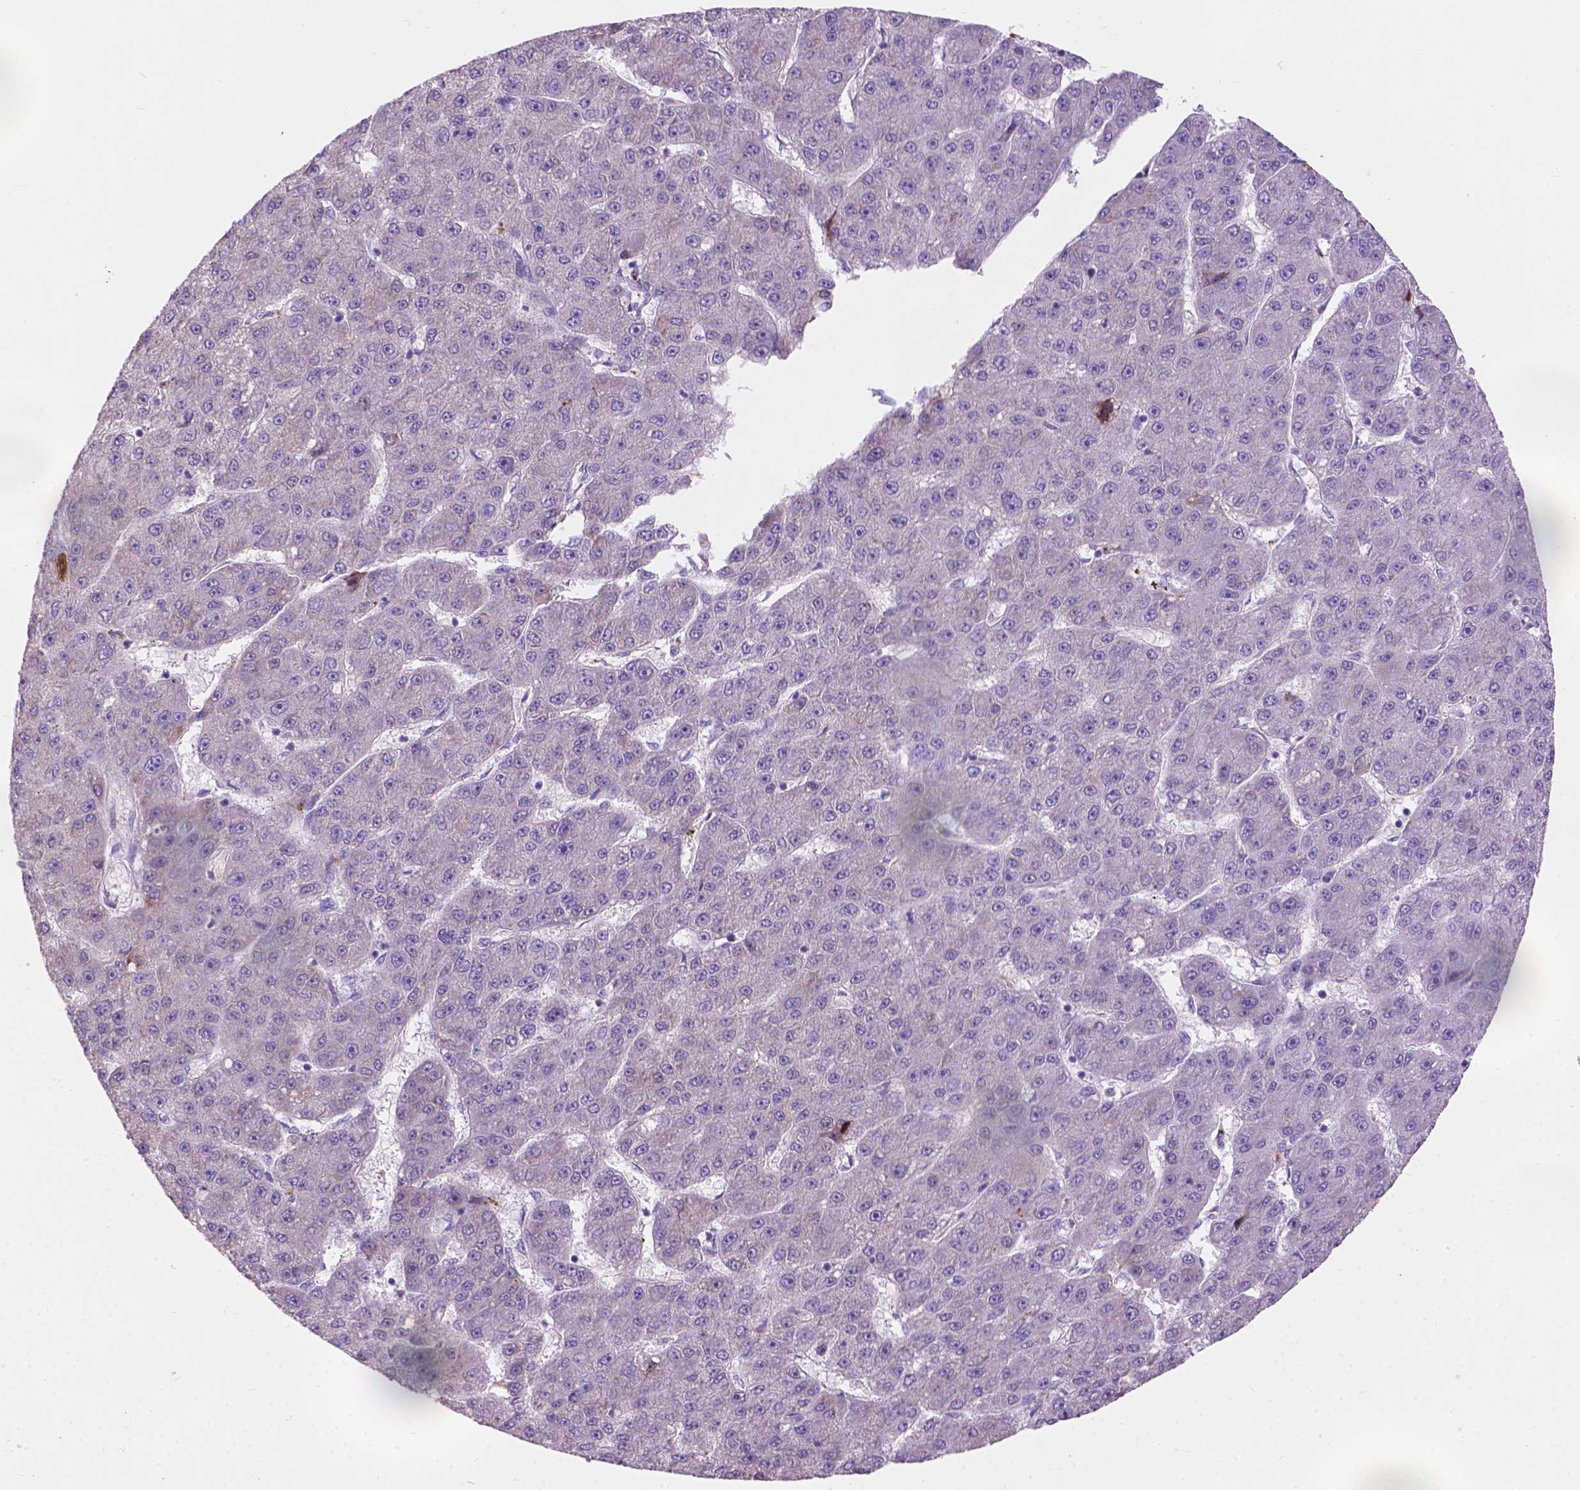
{"staining": {"intensity": "negative", "quantity": "none", "location": "none"}, "tissue": "liver cancer", "cell_type": "Tumor cells", "image_type": "cancer", "snomed": [{"axis": "morphology", "description": "Carcinoma, Hepatocellular, NOS"}, {"axis": "topography", "description": "Liver"}], "caption": "Immunohistochemistry (IHC) of hepatocellular carcinoma (liver) demonstrates no staining in tumor cells. The staining was performed using DAB to visualize the protein expression in brown, while the nuclei were stained in blue with hematoxylin (Magnification: 20x).", "gene": "NOXO1", "patient": {"sex": "male", "age": 67}}